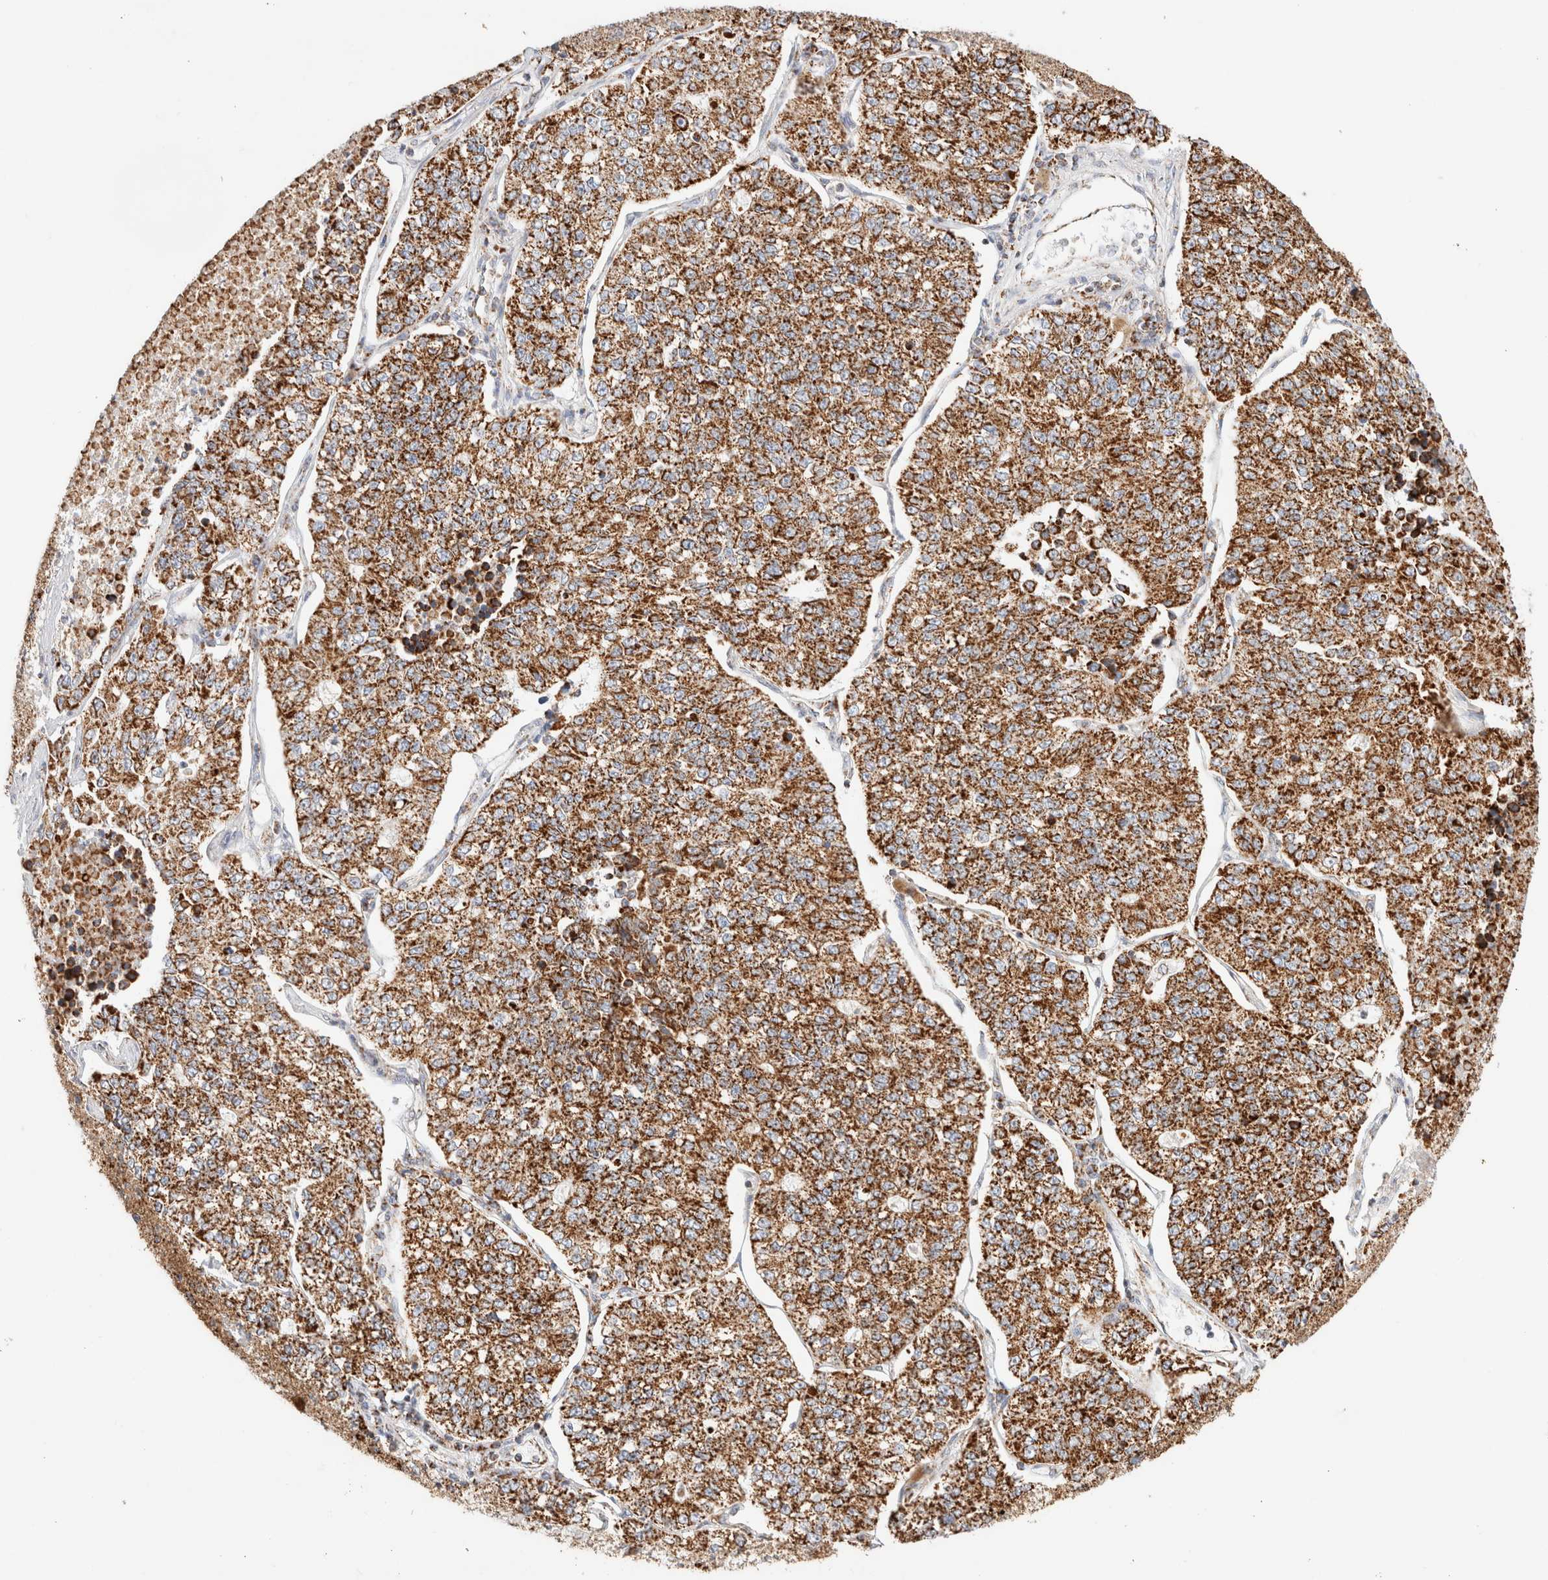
{"staining": {"intensity": "strong", "quantity": ">75%", "location": "cytoplasmic/membranous"}, "tissue": "lung cancer", "cell_type": "Tumor cells", "image_type": "cancer", "snomed": [{"axis": "morphology", "description": "Adenocarcinoma, NOS"}, {"axis": "topography", "description": "Lung"}], "caption": "Lung cancer (adenocarcinoma) was stained to show a protein in brown. There is high levels of strong cytoplasmic/membranous positivity in approximately >75% of tumor cells. (DAB IHC with brightfield microscopy, high magnification).", "gene": "PHB2", "patient": {"sex": "male", "age": 49}}